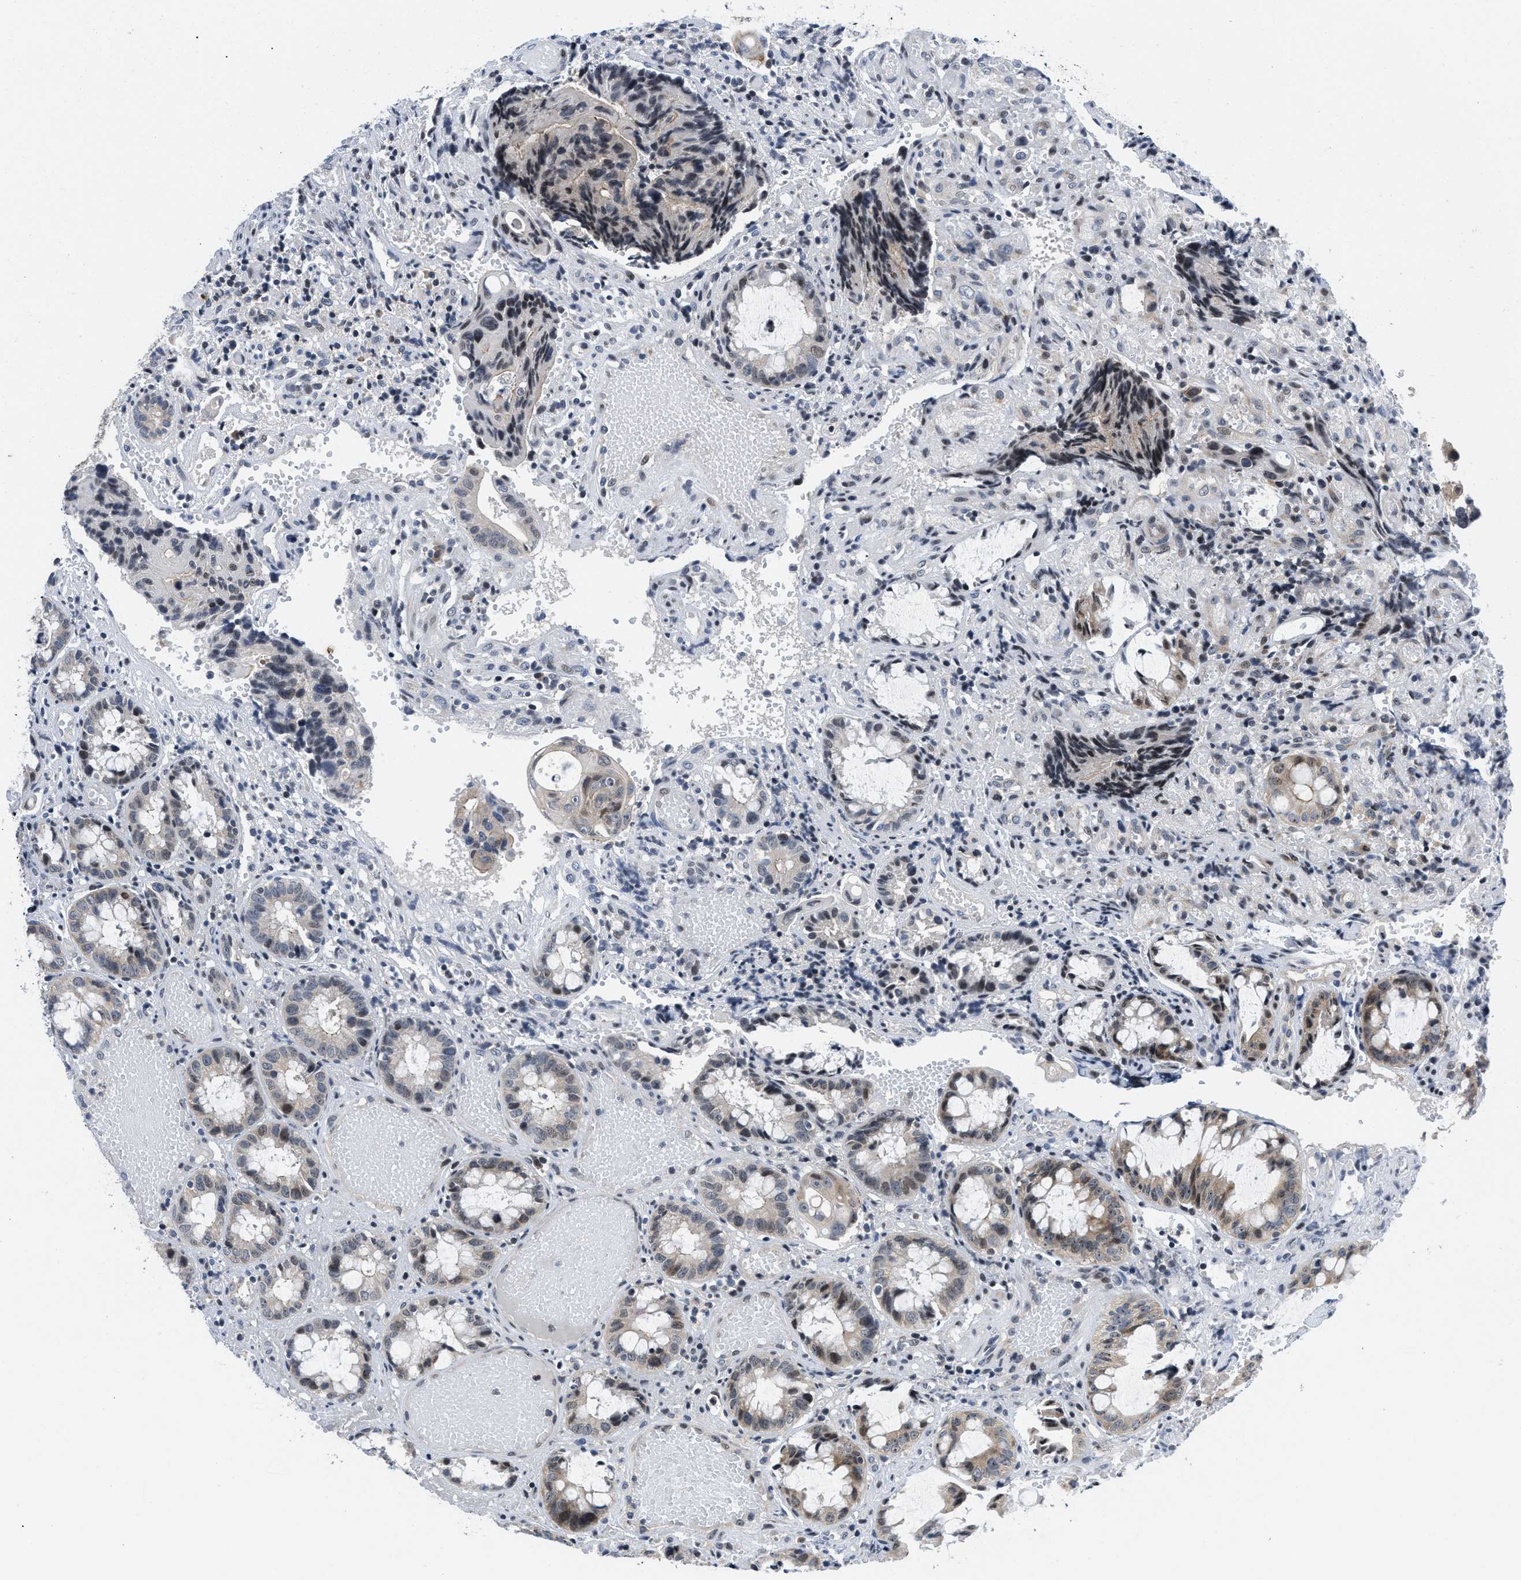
{"staining": {"intensity": "weak", "quantity": "25%-75%", "location": "cytoplasmic/membranous"}, "tissue": "colorectal cancer", "cell_type": "Tumor cells", "image_type": "cancer", "snomed": [{"axis": "morphology", "description": "Adenocarcinoma, NOS"}, {"axis": "topography", "description": "Colon"}], "caption": "Colorectal adenocarcinoma tissue shows weak cytoplasmic/membranous staining in about 25%-75% of tumor cells, visualized by immunohistochemistry.", "gene": "IKBKE", "patient": {"sex": "female", "age": 57}}